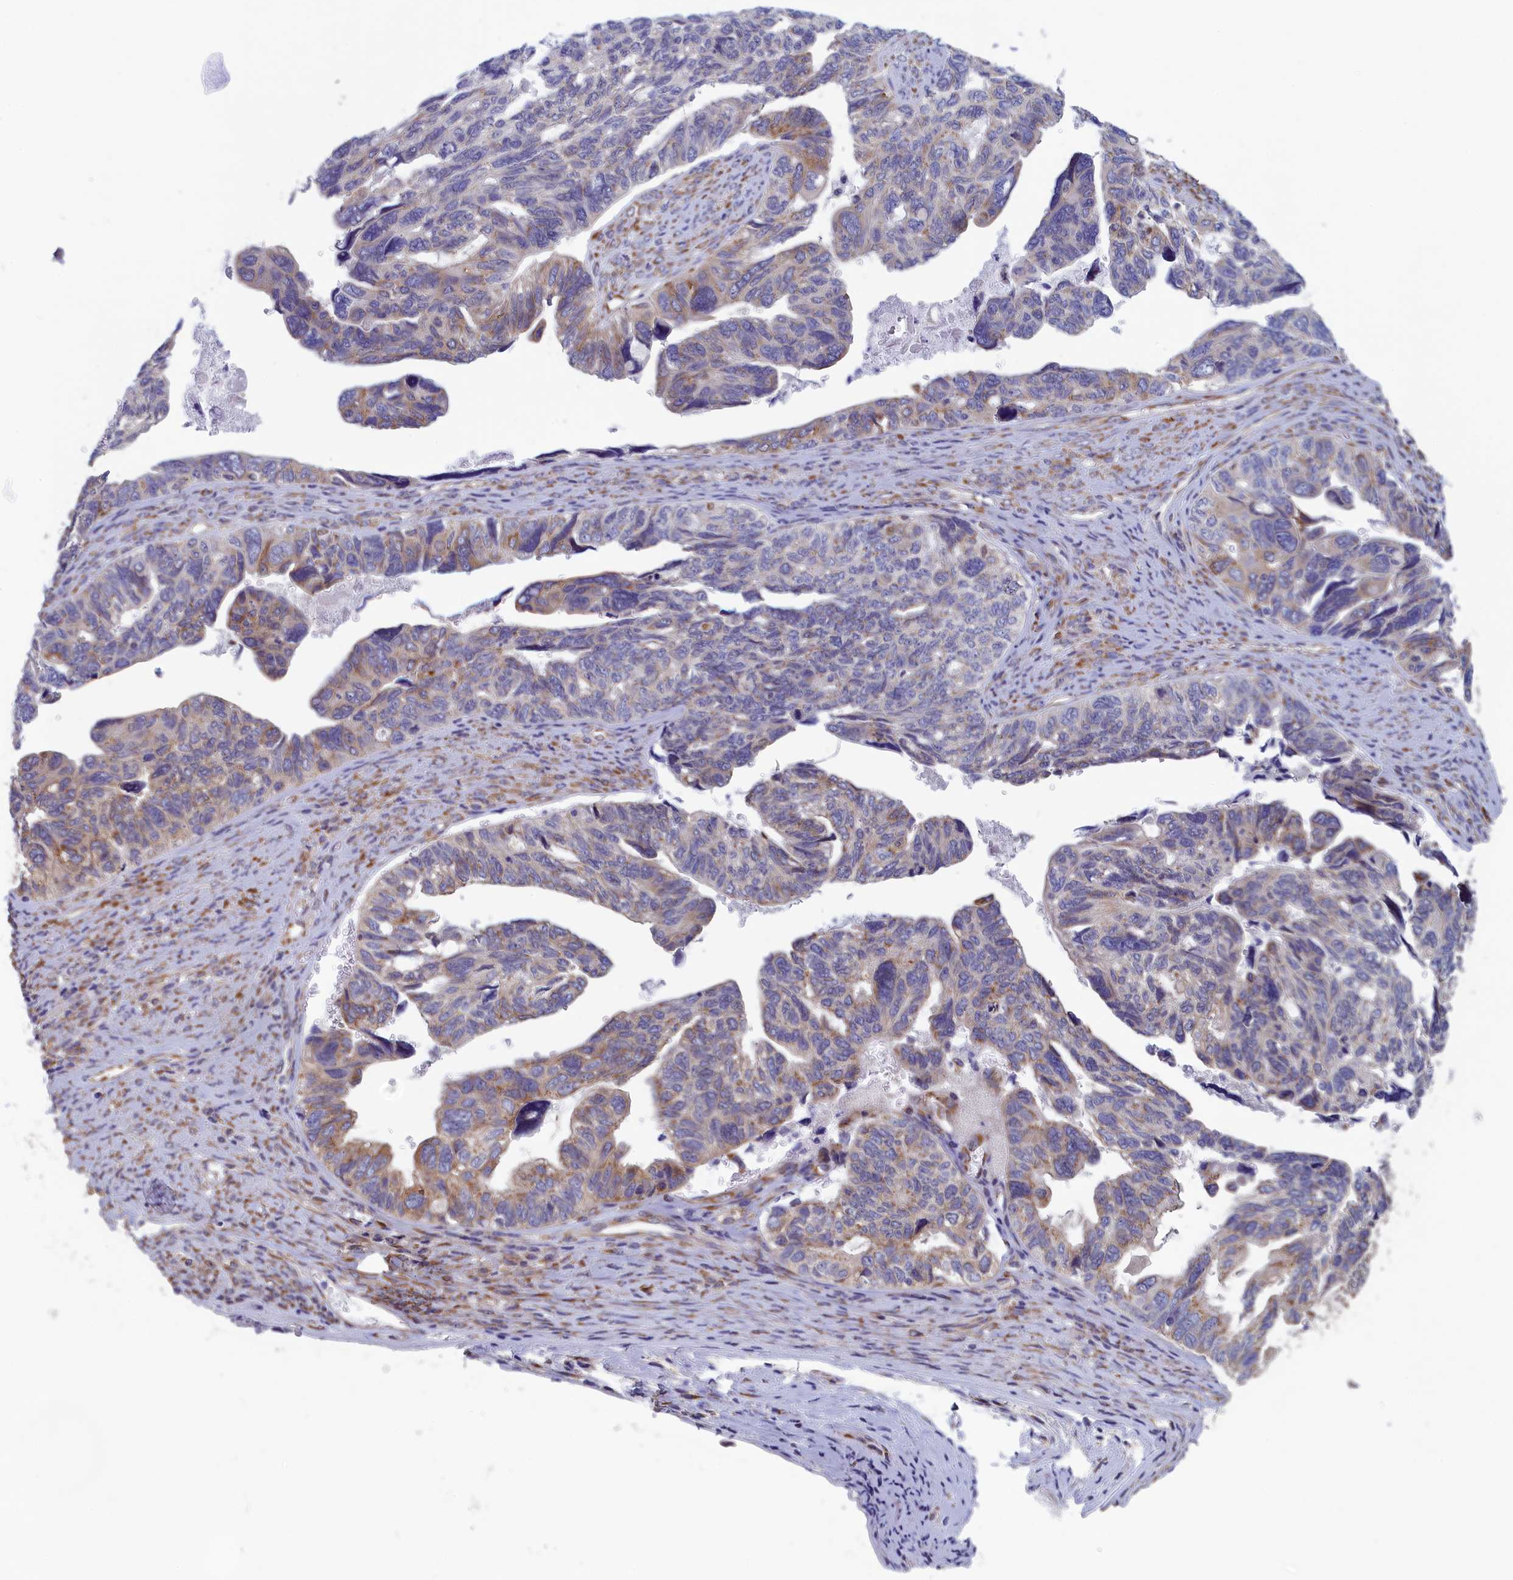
{"staining": {"intensity": "moderate", "quantity": "<25%", "location": "cytoplasmic/membranous"}, "tissue": "ovarian cancer", "cell_type": "Tumor cells", "image_type": "cancer", "snomed": [{"axis": "morphology", "description": "Cystadenocarcinoma, serous, NOS"}, {"axis": "topography", "description": "Ovary"}], "caption": "Ovarian serous cystadenocarcinoma was stained to show a protein in brown. There is low levels of moderate cytoplasmic/membranous expression in about <25% of tumor cells. Nuclei are stained in blue.", "gene": "CCDC68", "patient": {"sex": "female", "age": 79}}